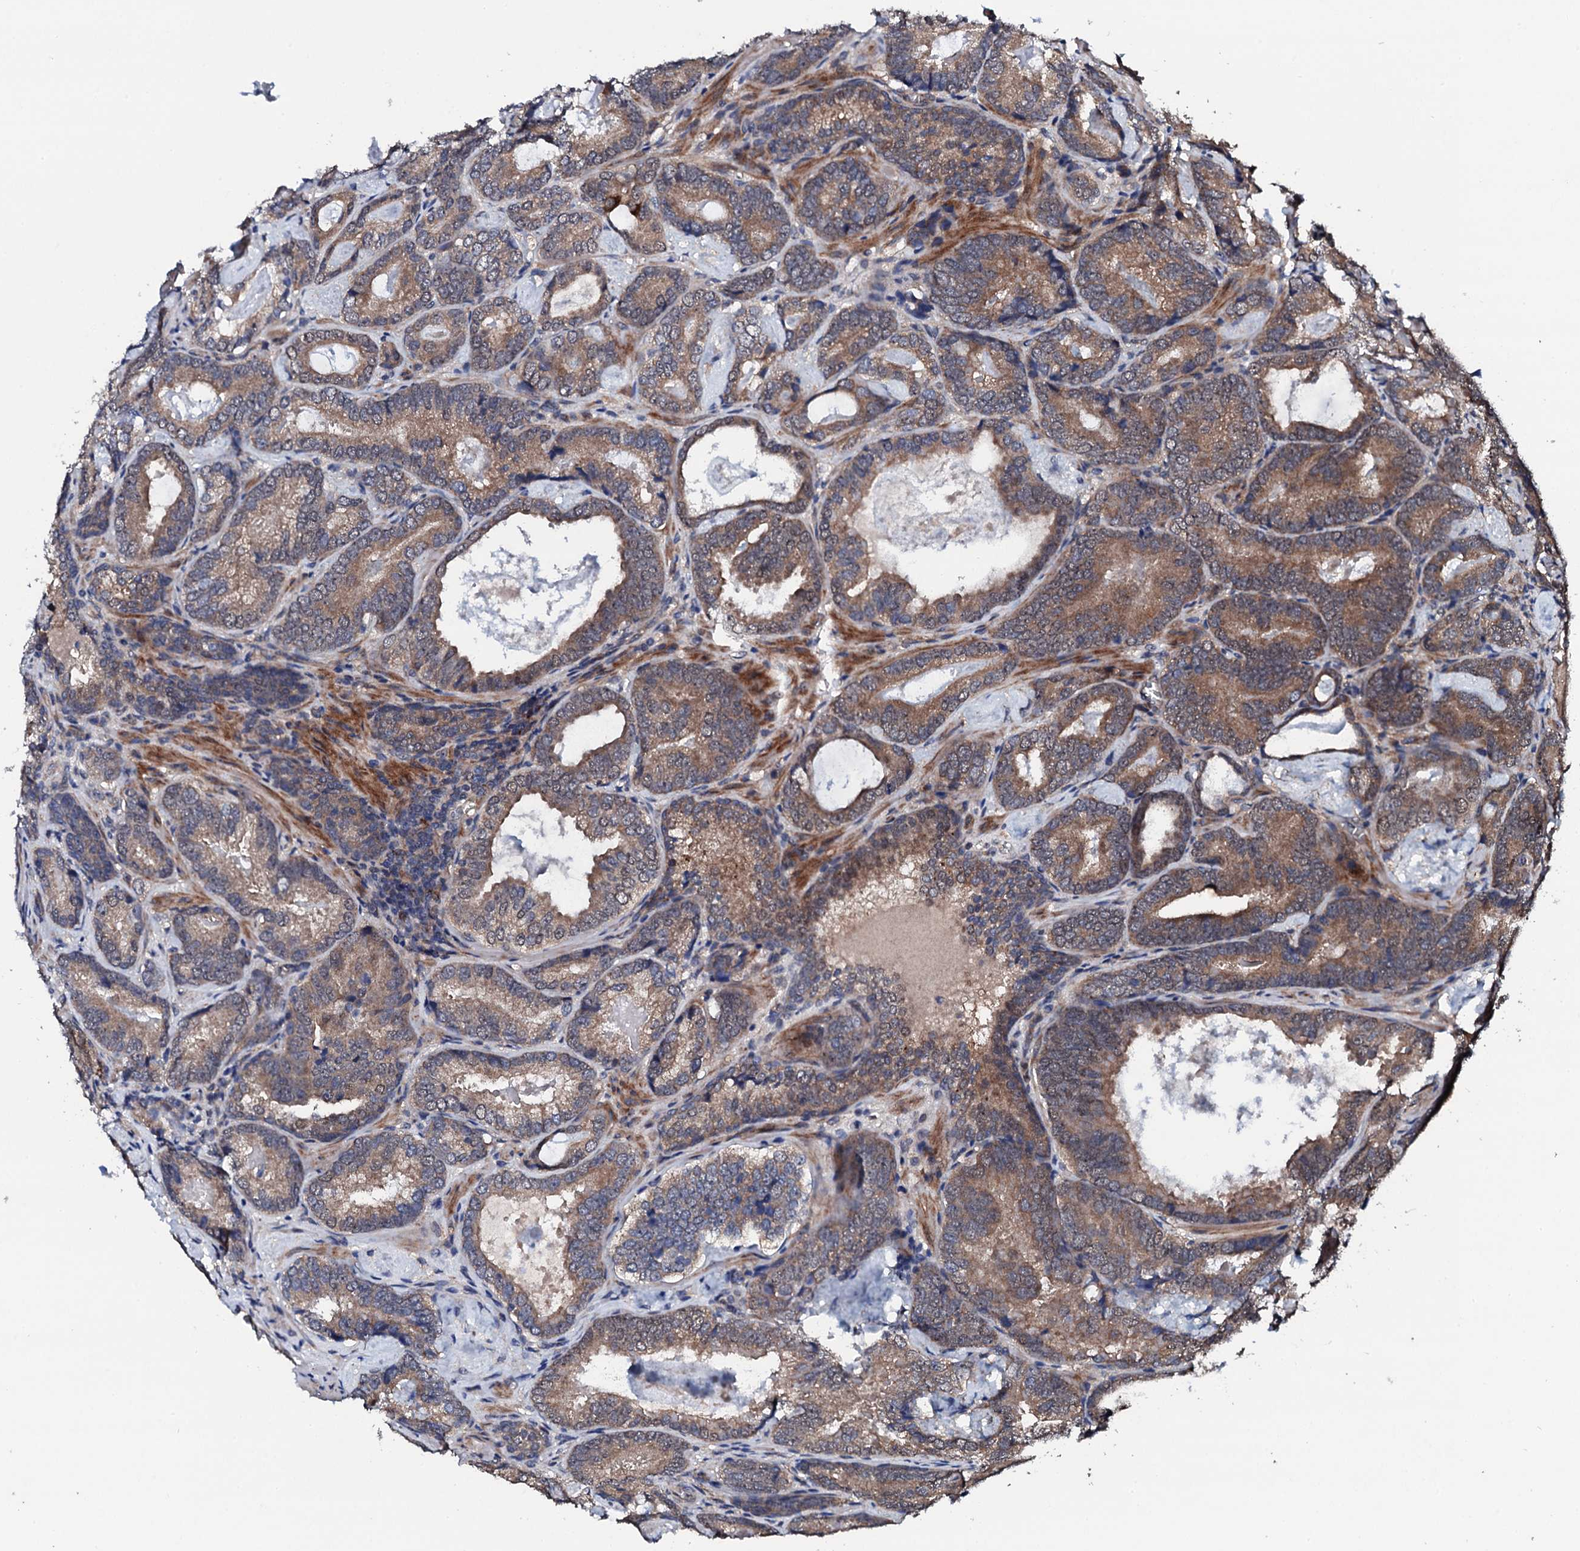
{"staining": {"intensity": "moderate", "quantity": ">75%", "location": "cytoplasmic/membranous"}, "tissue": "prostate cancer", "cell_type": "Tumor cells", "image_type": "cancer", "snomed": [{"axis": "morphology", "description": "Adenocarcinoma, Low grade"}, {"axis": "topography", "description": "Prostate"}], "caption": "Protein expression analysis of human low-grade adenocarcinoma (prostate) reveals moderate cytoplasmic/membranous positivity in about >75% of tumor cells. Nuclei are stained in blue.", "gene": "IP6K1", "patient": {"sex": "male", "age": 60}}